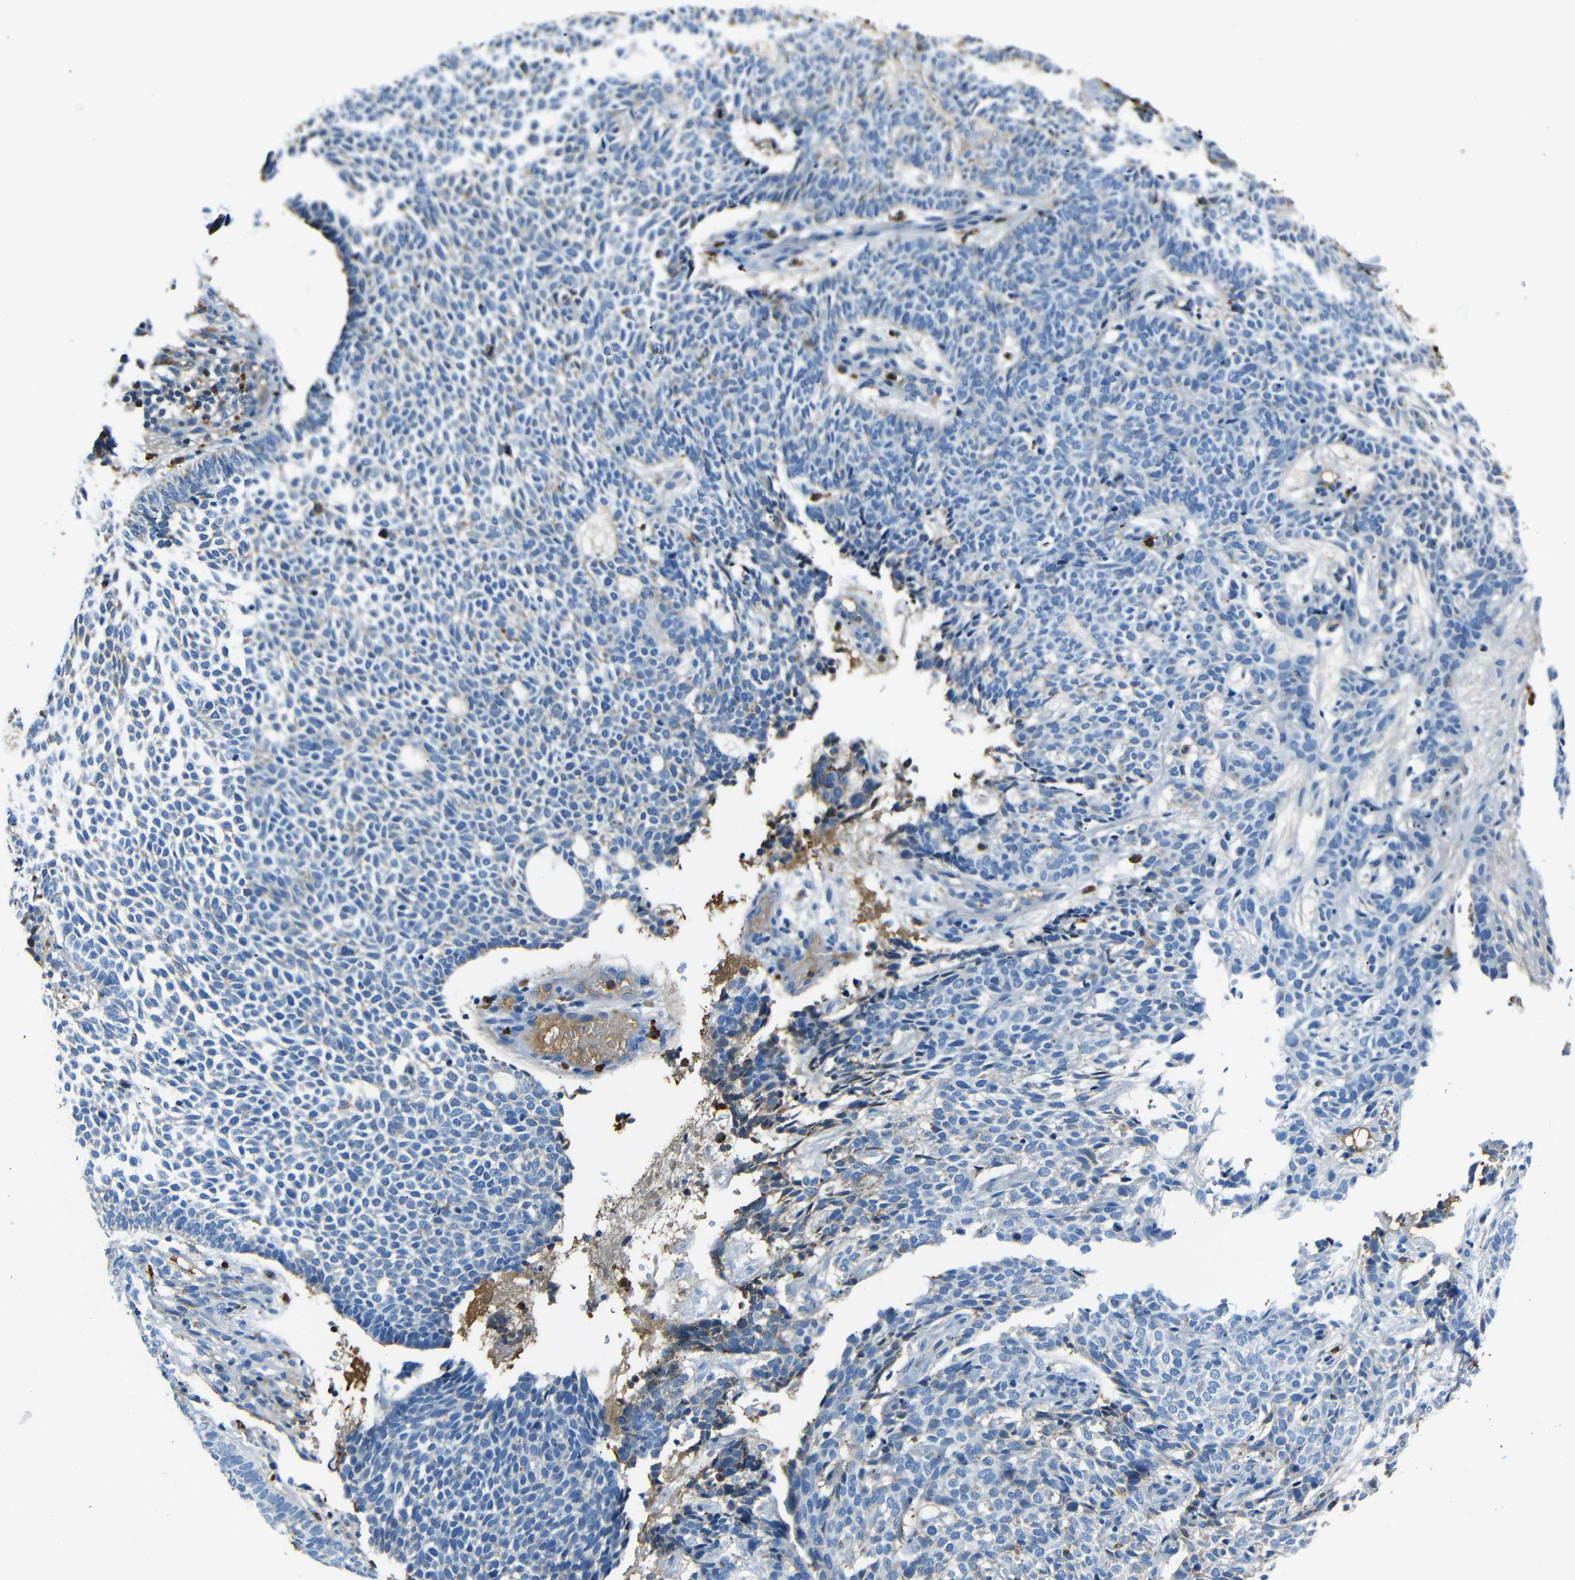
{"staining": {"intensity": "negative", "quantity": "none", "location": "none"}, "tissue": "skin cancer", "cell_type": "Tumor cells", "image_type": "cancer", "snomed": [{"axis": "morphology", "description": "Basal cell carcinoma"}, {"axis": "topography", "description": "Skin"}], "caption": "Skin cancer (basal cell carcinoma) stained for a protein using immunohistochemistry (IHC) reveals no staining tumor cells.", "gene": "SERPINA1", "patient": {"sex": "male", "age": 87}}